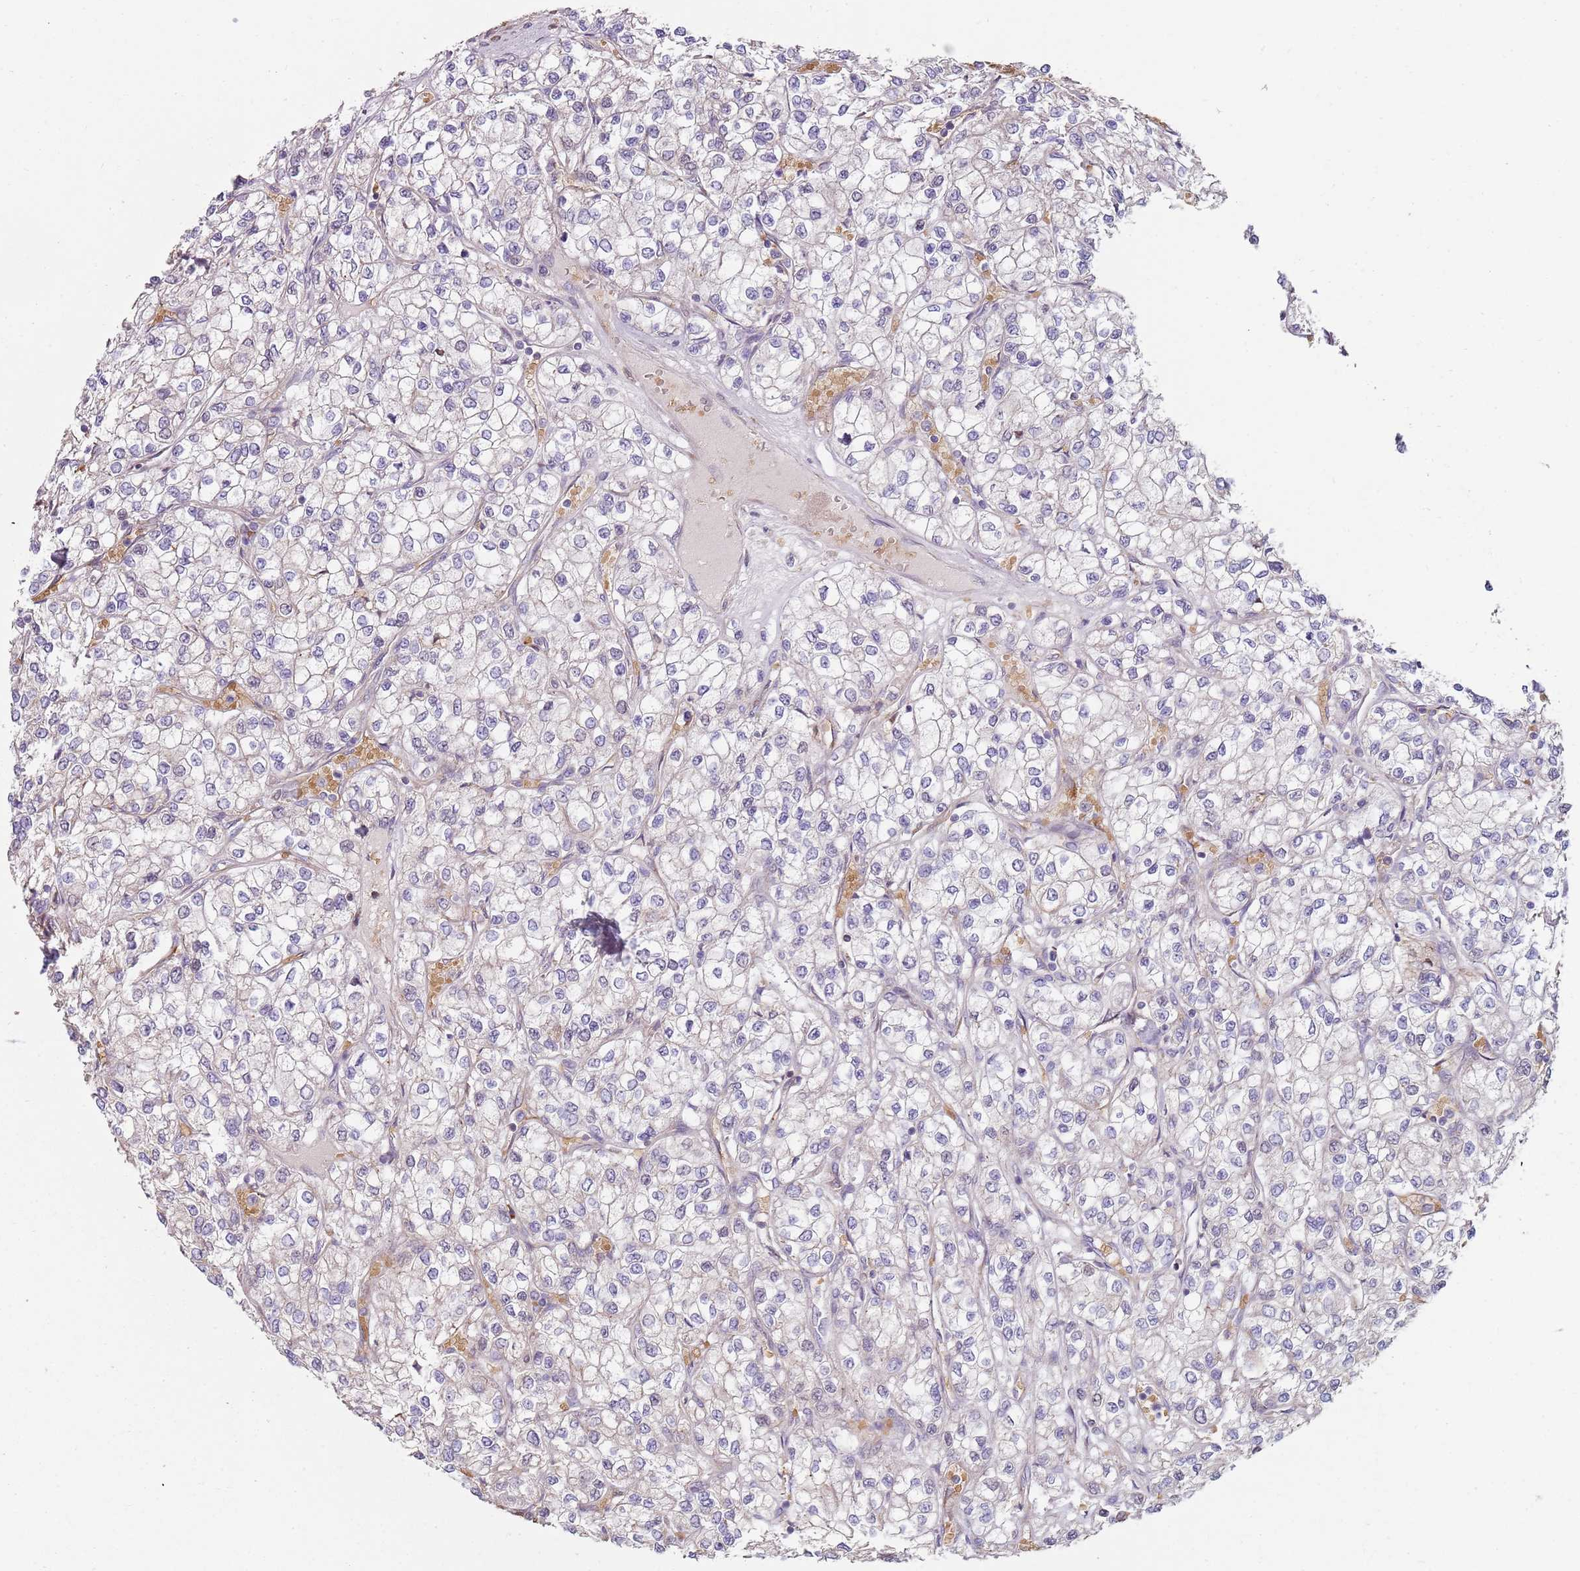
{"staining": {"intensity": "negative", "quantity": "none", "location": "none"}, "tissue": "renal cancer", "cell_type": "Tumor cells", "image_type": "cancer", "snomed": [{"axis": "morphology", "description": "Adenocarcinoma, NOS"}, {"axis": "topography", "description": "Kidney"}], "caption": "IHC image of neoplastic tissue: renal cancer (adenocarcinoma) stained with DAB shows no significant protein positivity in tumor cells.", "gene": "SPATA2", "patient": {"sex": "male", "age": 80}}